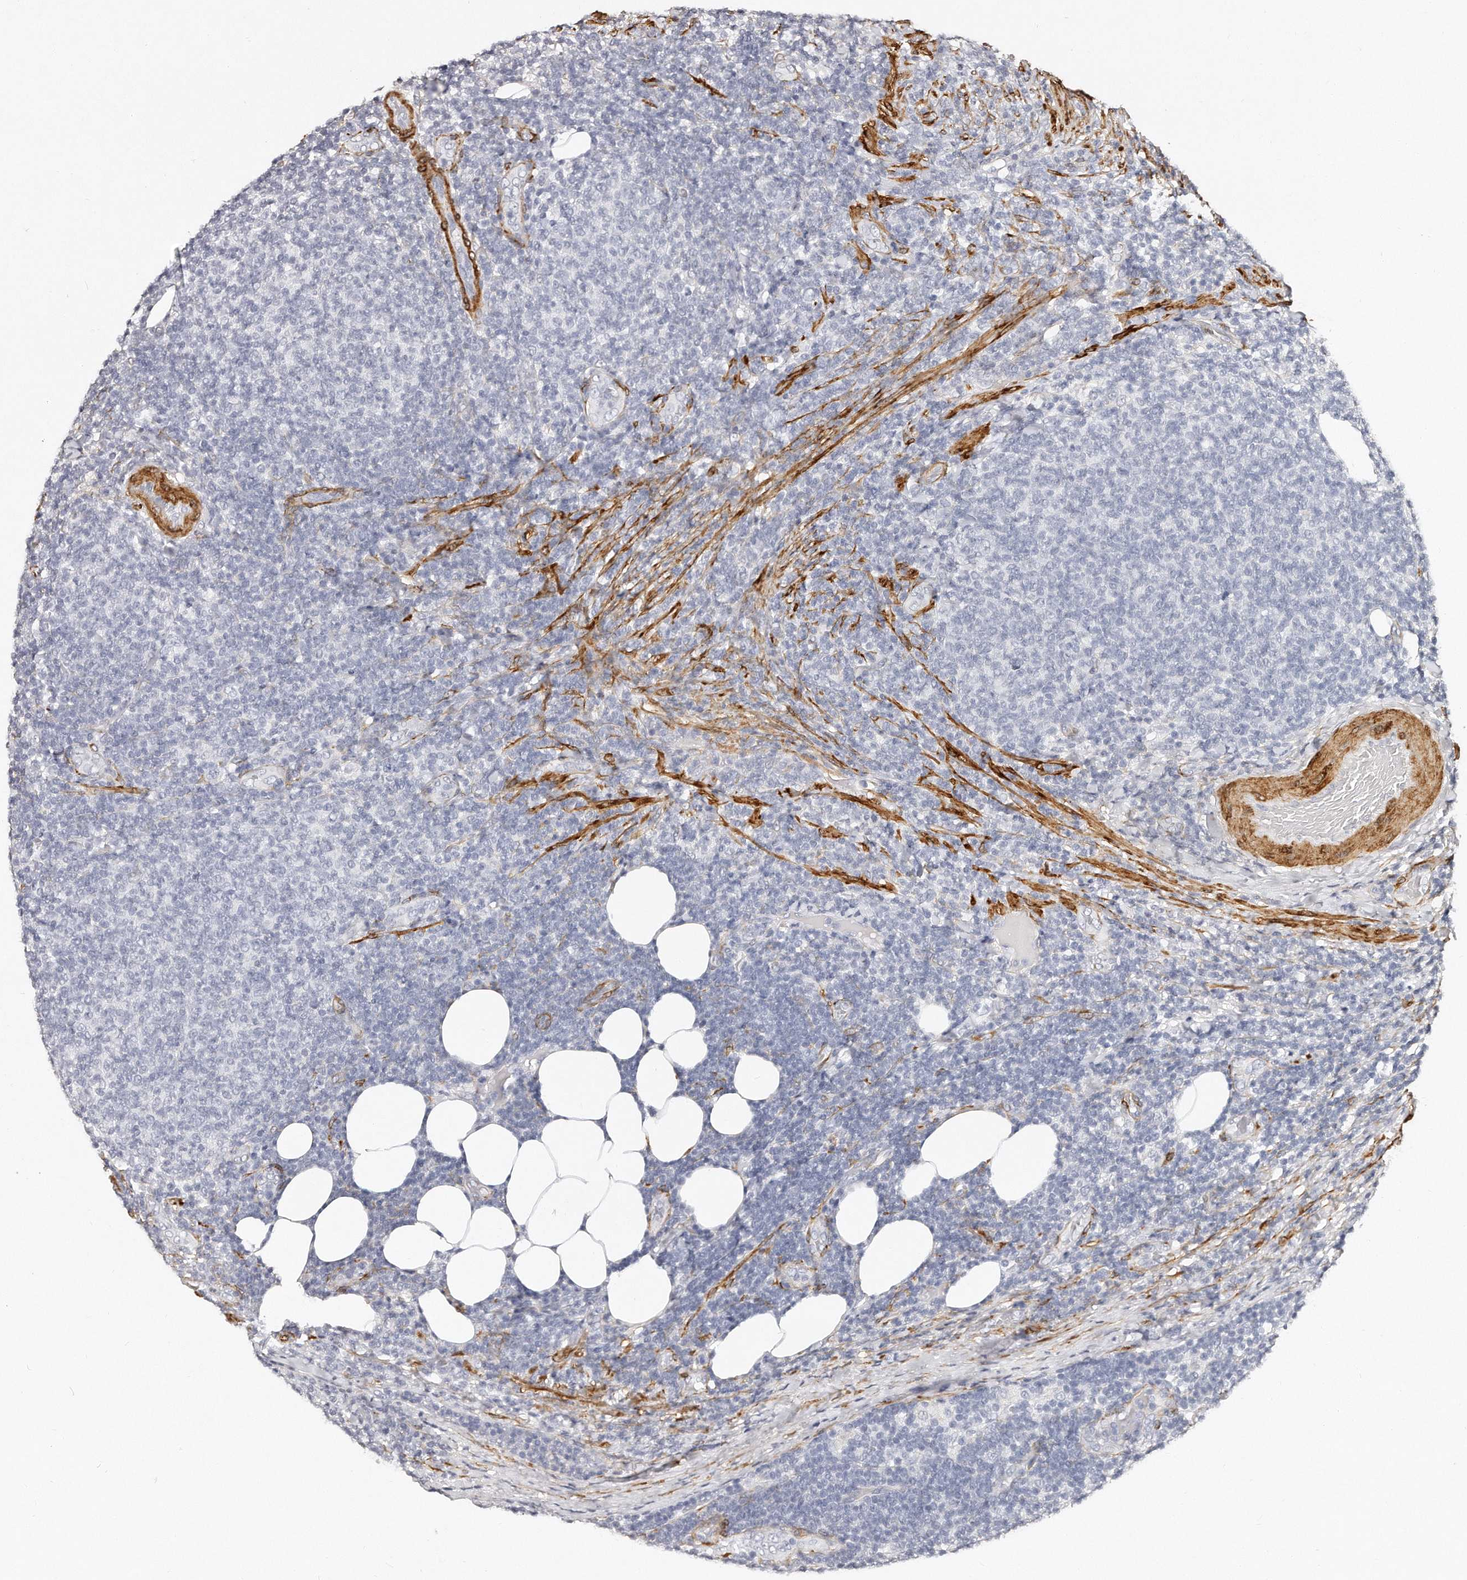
{"staining": {"intensity": "negative", "quantity": "none", "location": "none"}, "tissue": "lymphoma", "cell_type": "Tumor cells", "image_type": "cancer", "snomed": [{"axis": "morphology", "description": "Malignant lymphoma, non-Hodgkin's type, Low grade"}, {"axis": "topography", "description": "Lymph node"}], "caption": "There is no significant expression in tumor cells of low-grade malignant lymphoma, non-Hodgkin's type.", "gene": "LMOD1", "patient": {"sex": "male", "age": 66}}